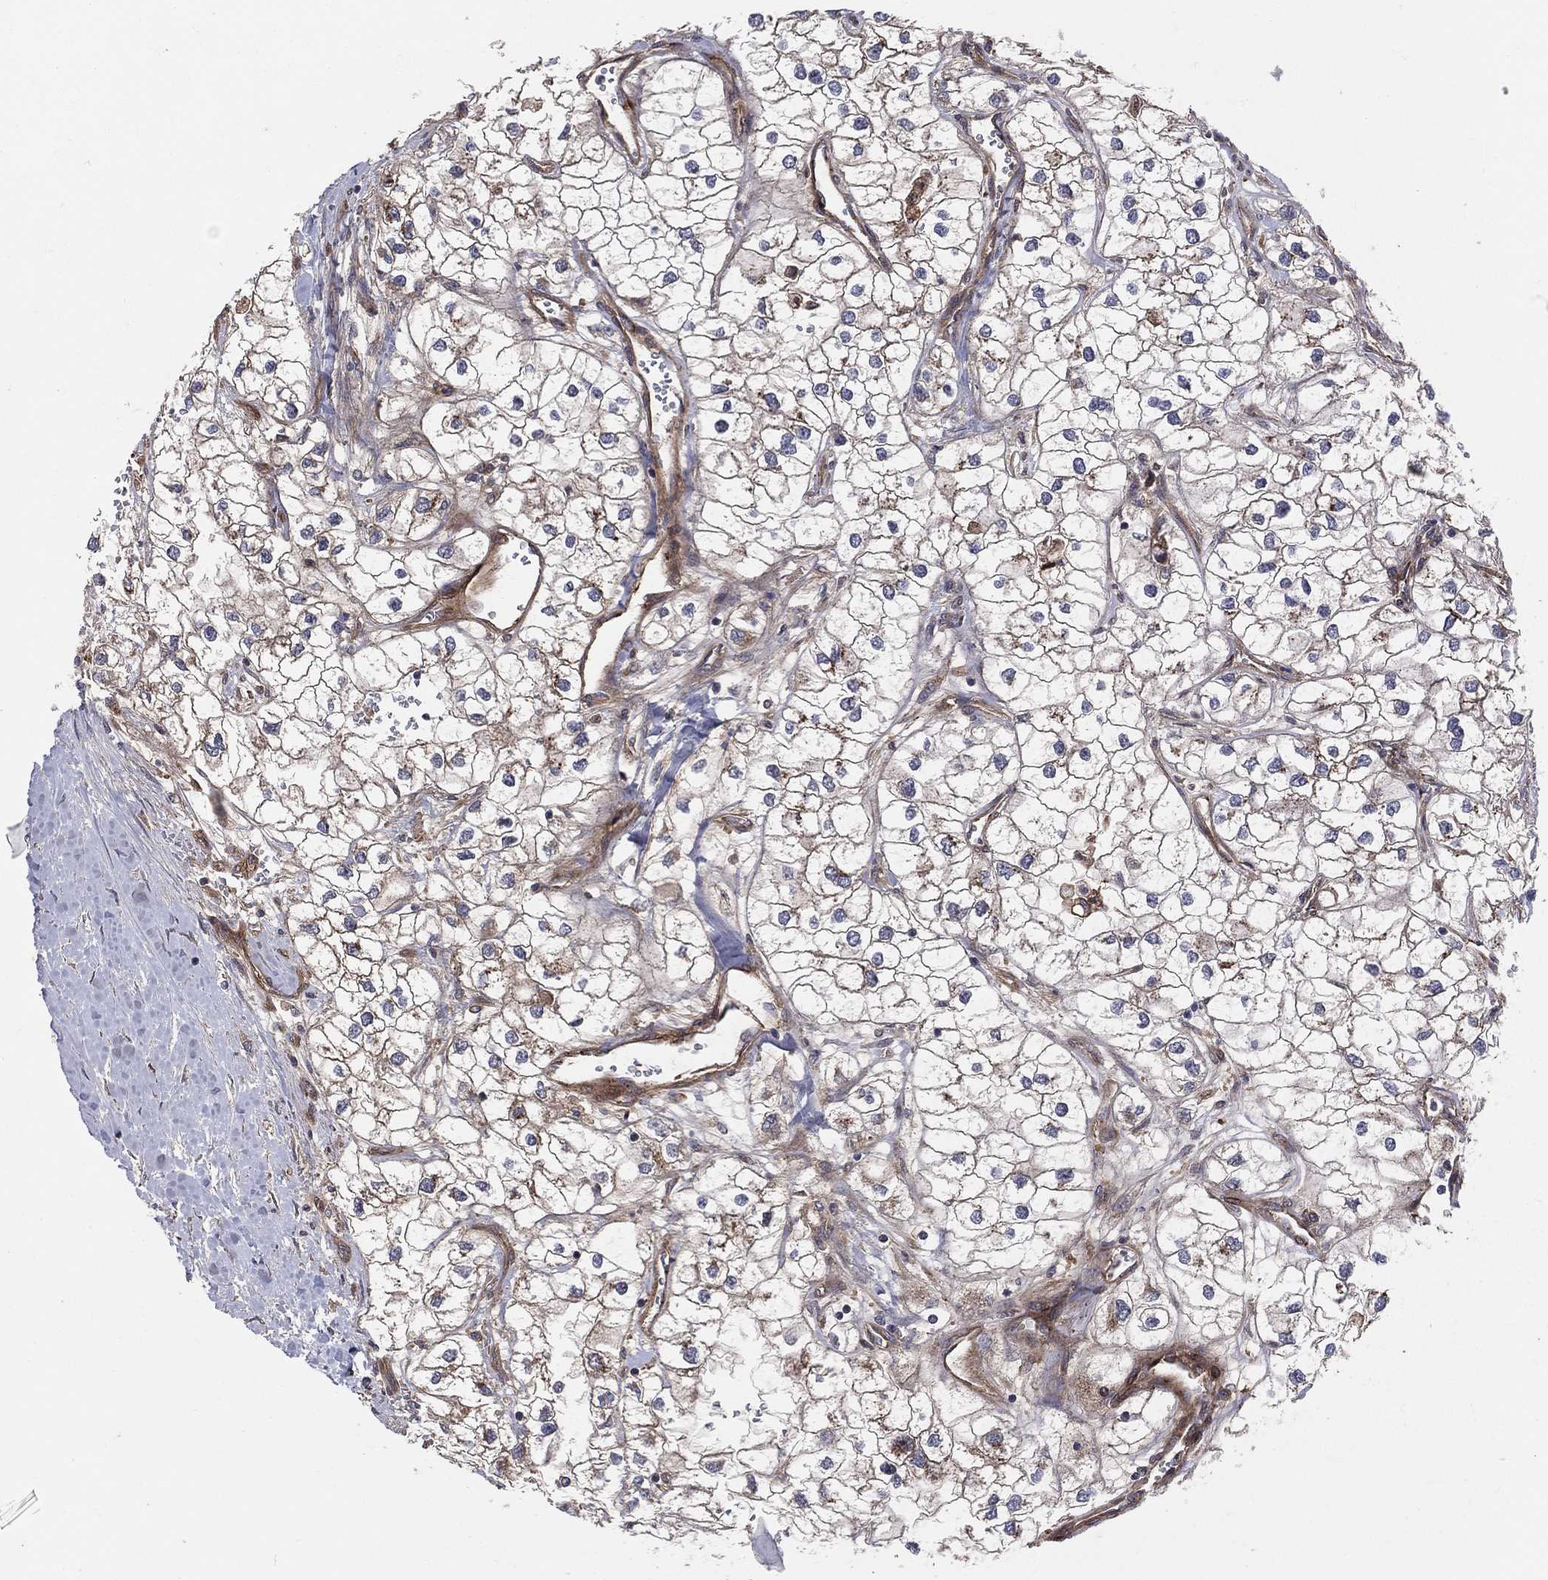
{"staining": {"intensity": "moderate", "quantity": "25%-75%", "location": "cytoplasmic/membranous"}, "tissue": "renal cancer", "cell_type": "Tumor cells", "image_type": "cancer", "snomed": [{"axis": "morphology", "description": "Adenocarcinoma, NOS"}, {"axis": "topography", "description": "Kidney"}], "caption": "Immunohistochemistry (IHC) photomicrograph of neoplastic tissue: renal cancer stained using IHC exhibits medium levels of moderate protein expression localized specifically in the cytoplasmic/membranous of tumor cells, appearing as a cytoplasmic/membranous brown color.", "gene": "ENTPD1", "patient": {"sex": "male", "age": 59}}